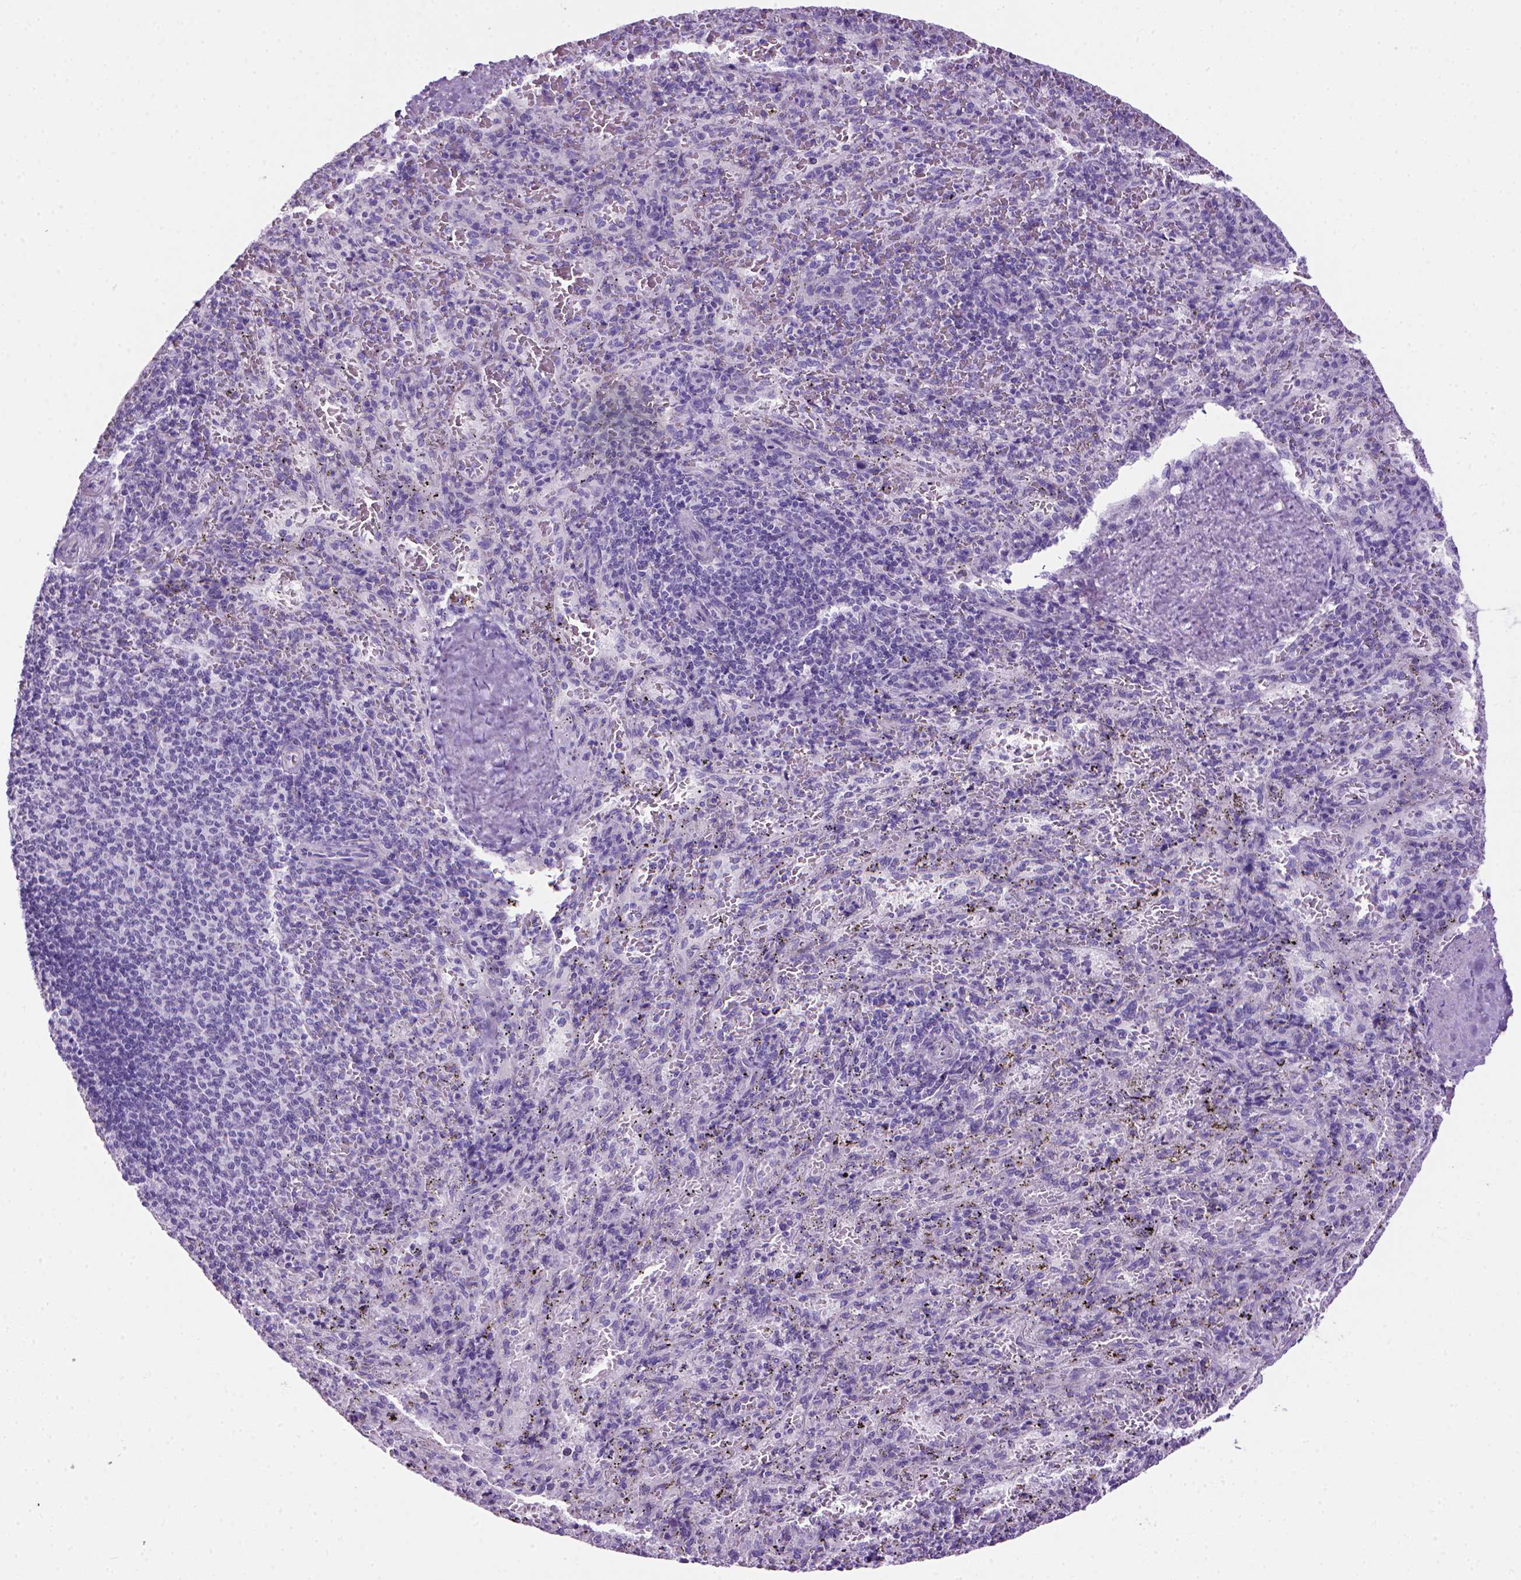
{"staining": {"intensity": "negative", "quantity": "none", "location": "none"}, "tissue": "spleen", "cell_type": "Cells in red pulp", "image_type": "normal", "snomed": [{"axis": "morphology", "description": "Normal tissue, NOS"}, {"axis": "topography", "description": "Spleen"}], "caption": "IHC photomicrograph of unremarkable spleen: human spleen stained with DAB (3,3'-diaminobenzidine) reveals no significant protein positivity in cells in red pulp.", "gene": "ARHGEF33", "patient": {"sex": "male", "age": 57}}